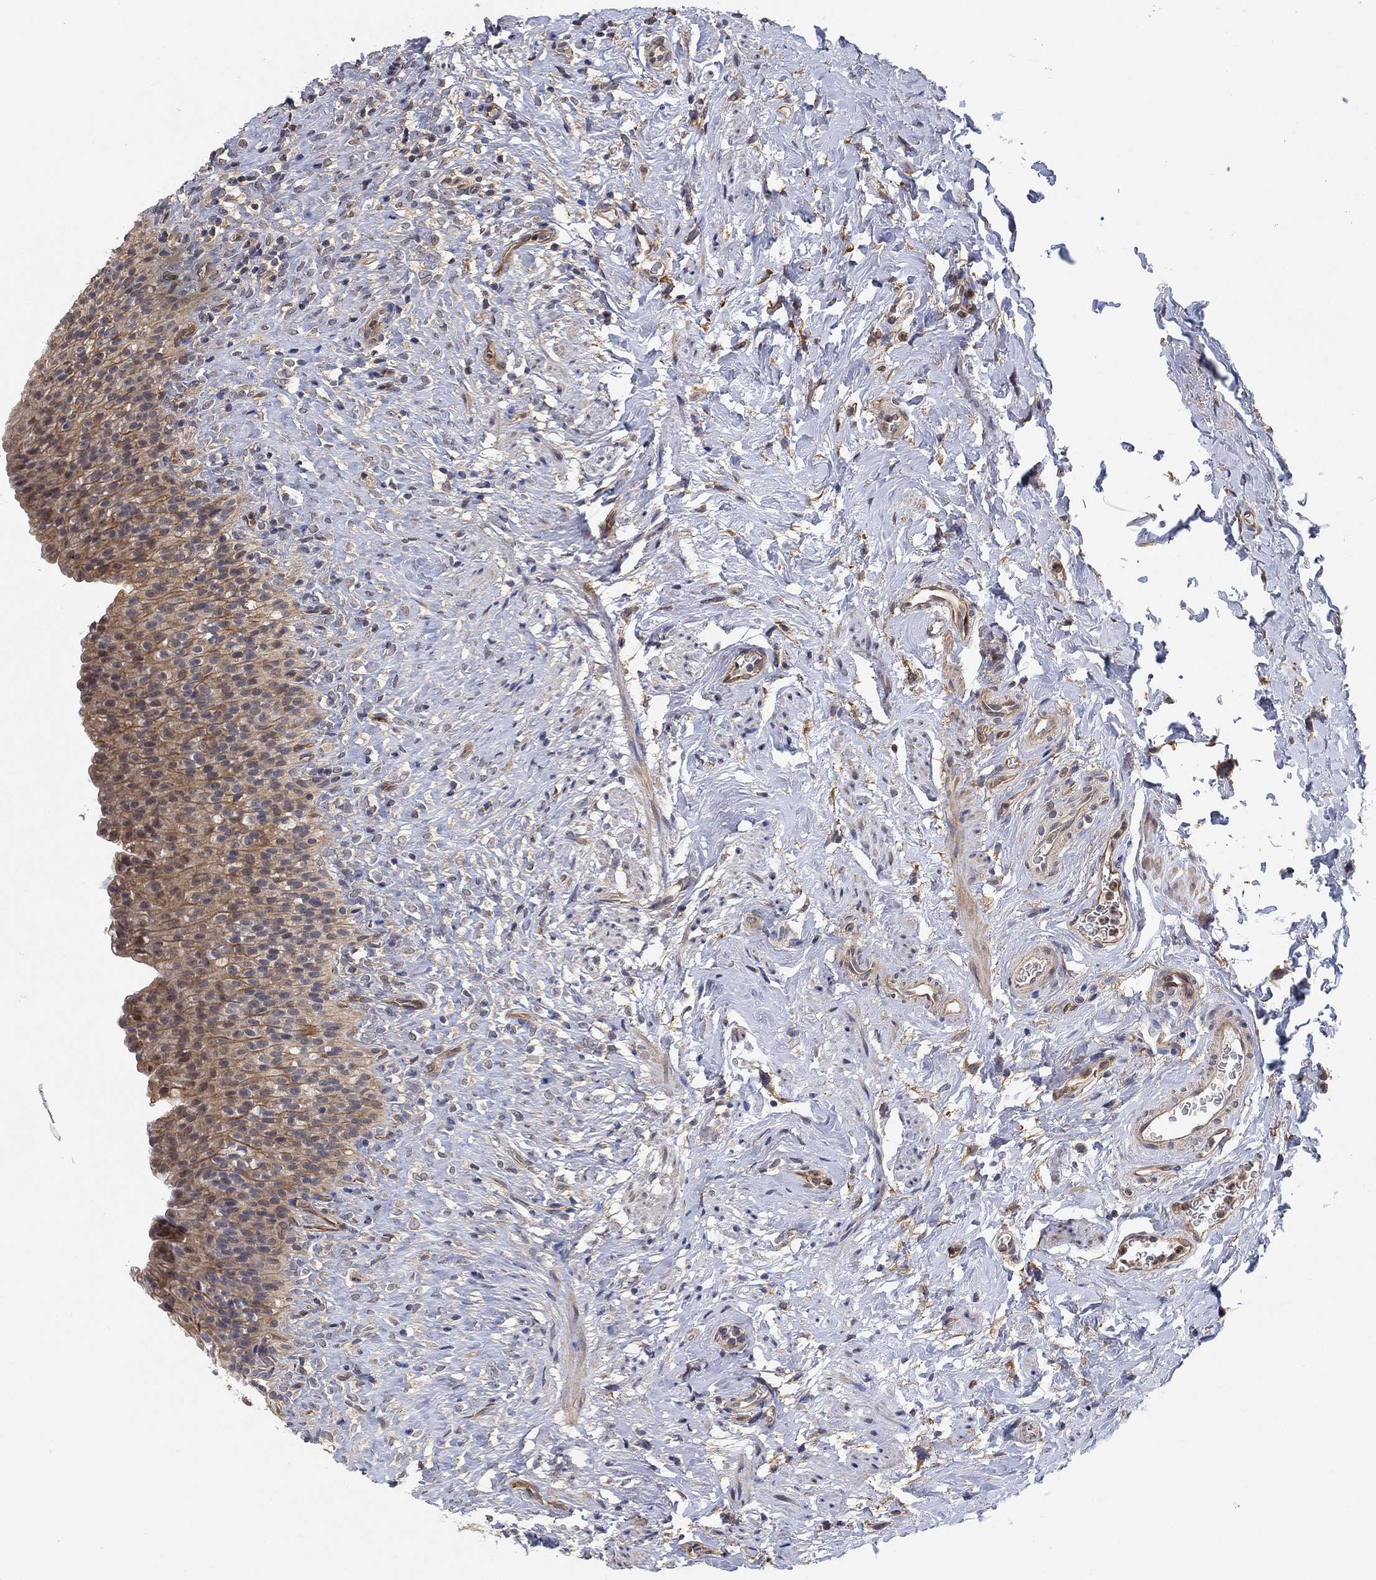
{"staining": {"intensity": "moderate", "quantity": "<25%", "location": "cytoplasmic/membranous,nuclear"}, "tissue": "urinary bladder", "cell_type": "Urothelial cells", "image_type": "normal", "snomed": [{"axis": "morphology", "description": "Normal tissue, NOS"}, {"axis": "topography", "description": "Urinary bladder"}], "caption": "IHC (DAB) staining of normal human urinary bladder exhibits moderate cytoplasmic/membranous,nuclear protein positivity in approximately <25% of urothelial cells. (Brightfield microscopy of DAB IHC at high magnification).", "gene": "MCUR1", "patient": {"sex": "male", "age": 76}}